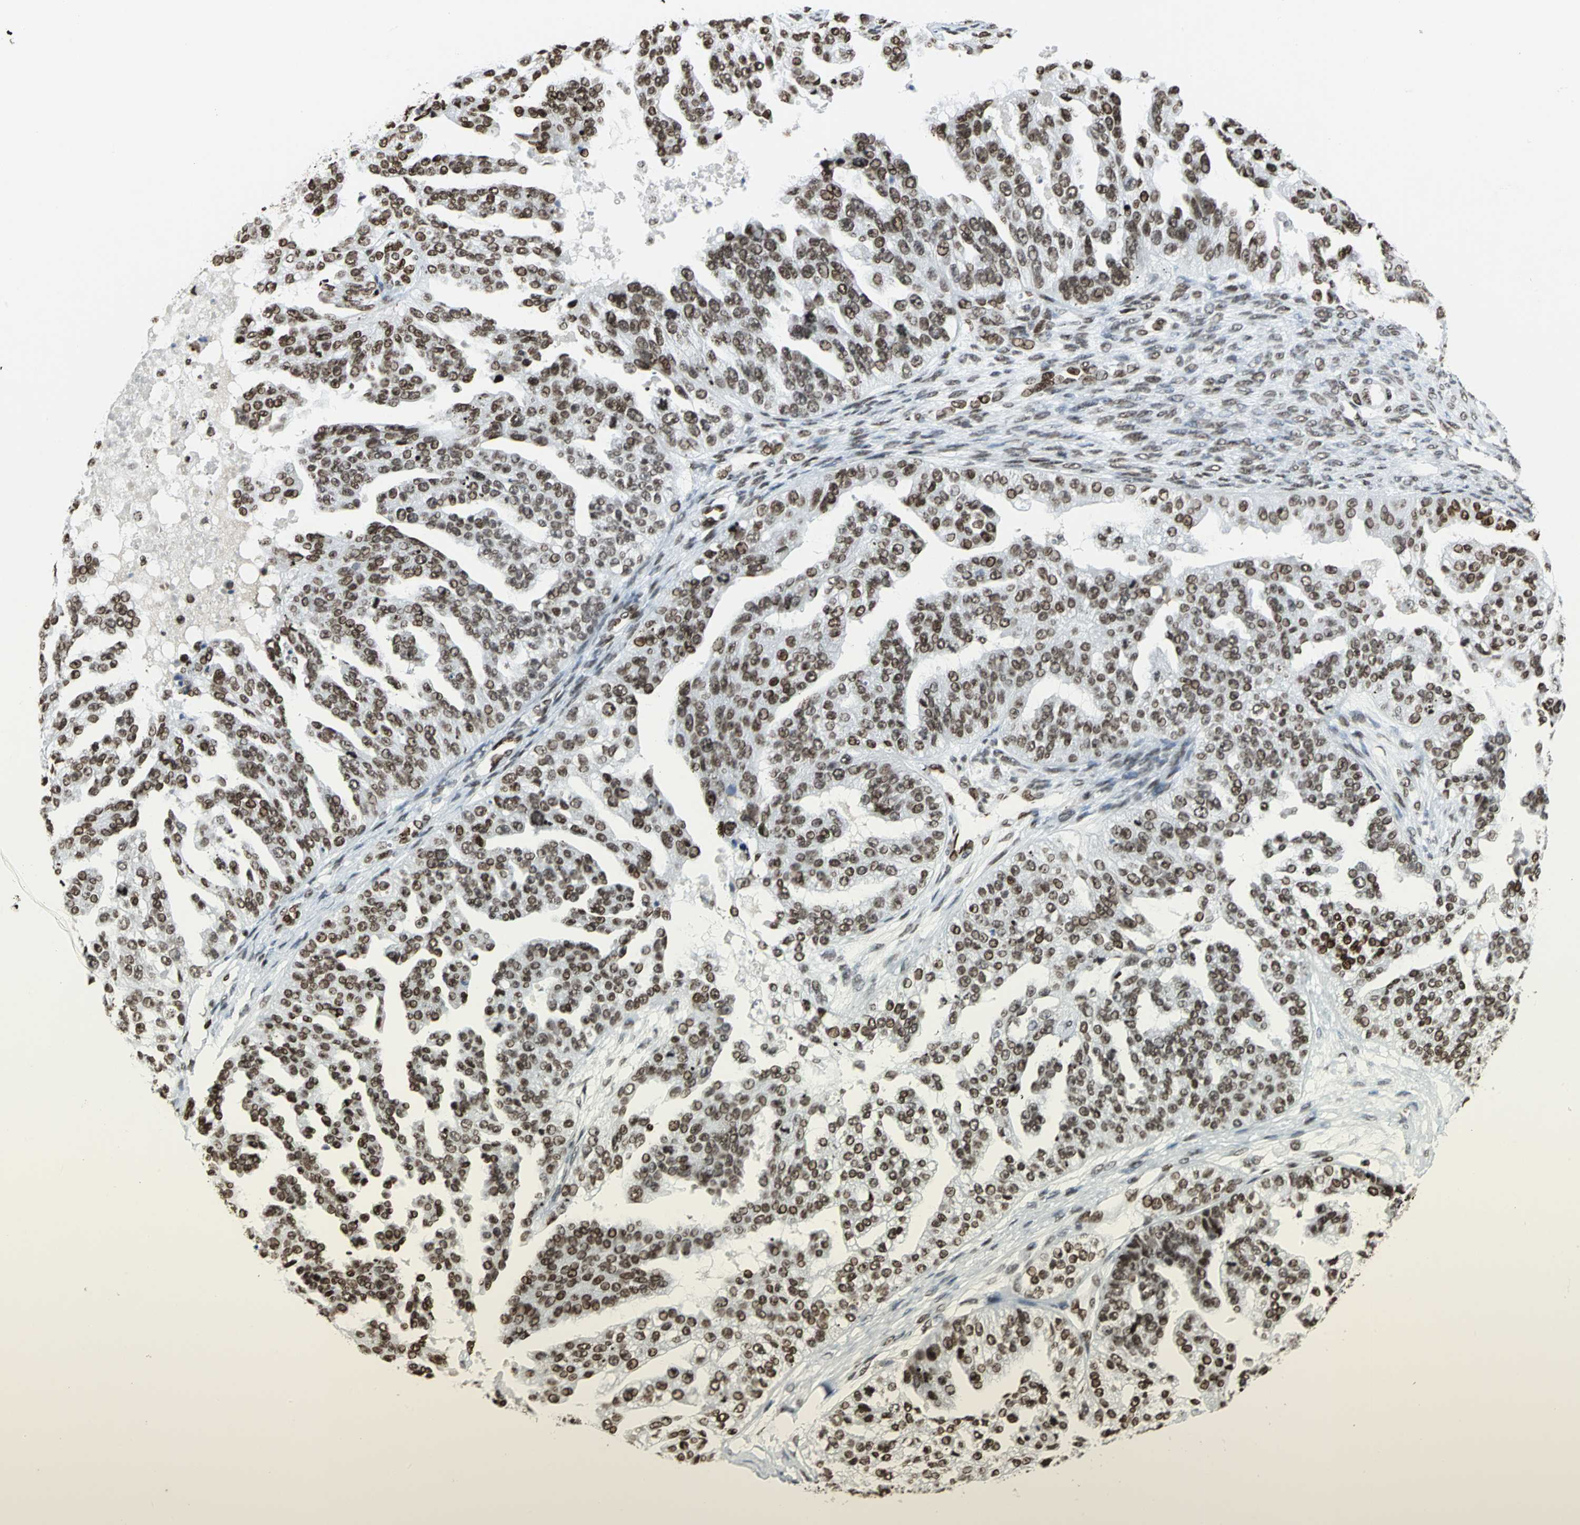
{"staining": {"intensity": "strong", "quantity": ">75%", "location": "nuclear"}, "tissue": "ovarian cancer", "cell_type": "Tumor cells", "image_type": "cancer", "snomed": [{"axis": "morphology", "description": "Cystadenocarcinoma, serous, NOS"}, {"axis": "topography", "description": "Ovary"}], "caption": "This micrograph reveals IHC staining of human ovarian cancer, with high strong nuclear expression in about >75% of tumor cells.", "gene": "HMGB1", "patient": {"sex": "female", "age": 58}}